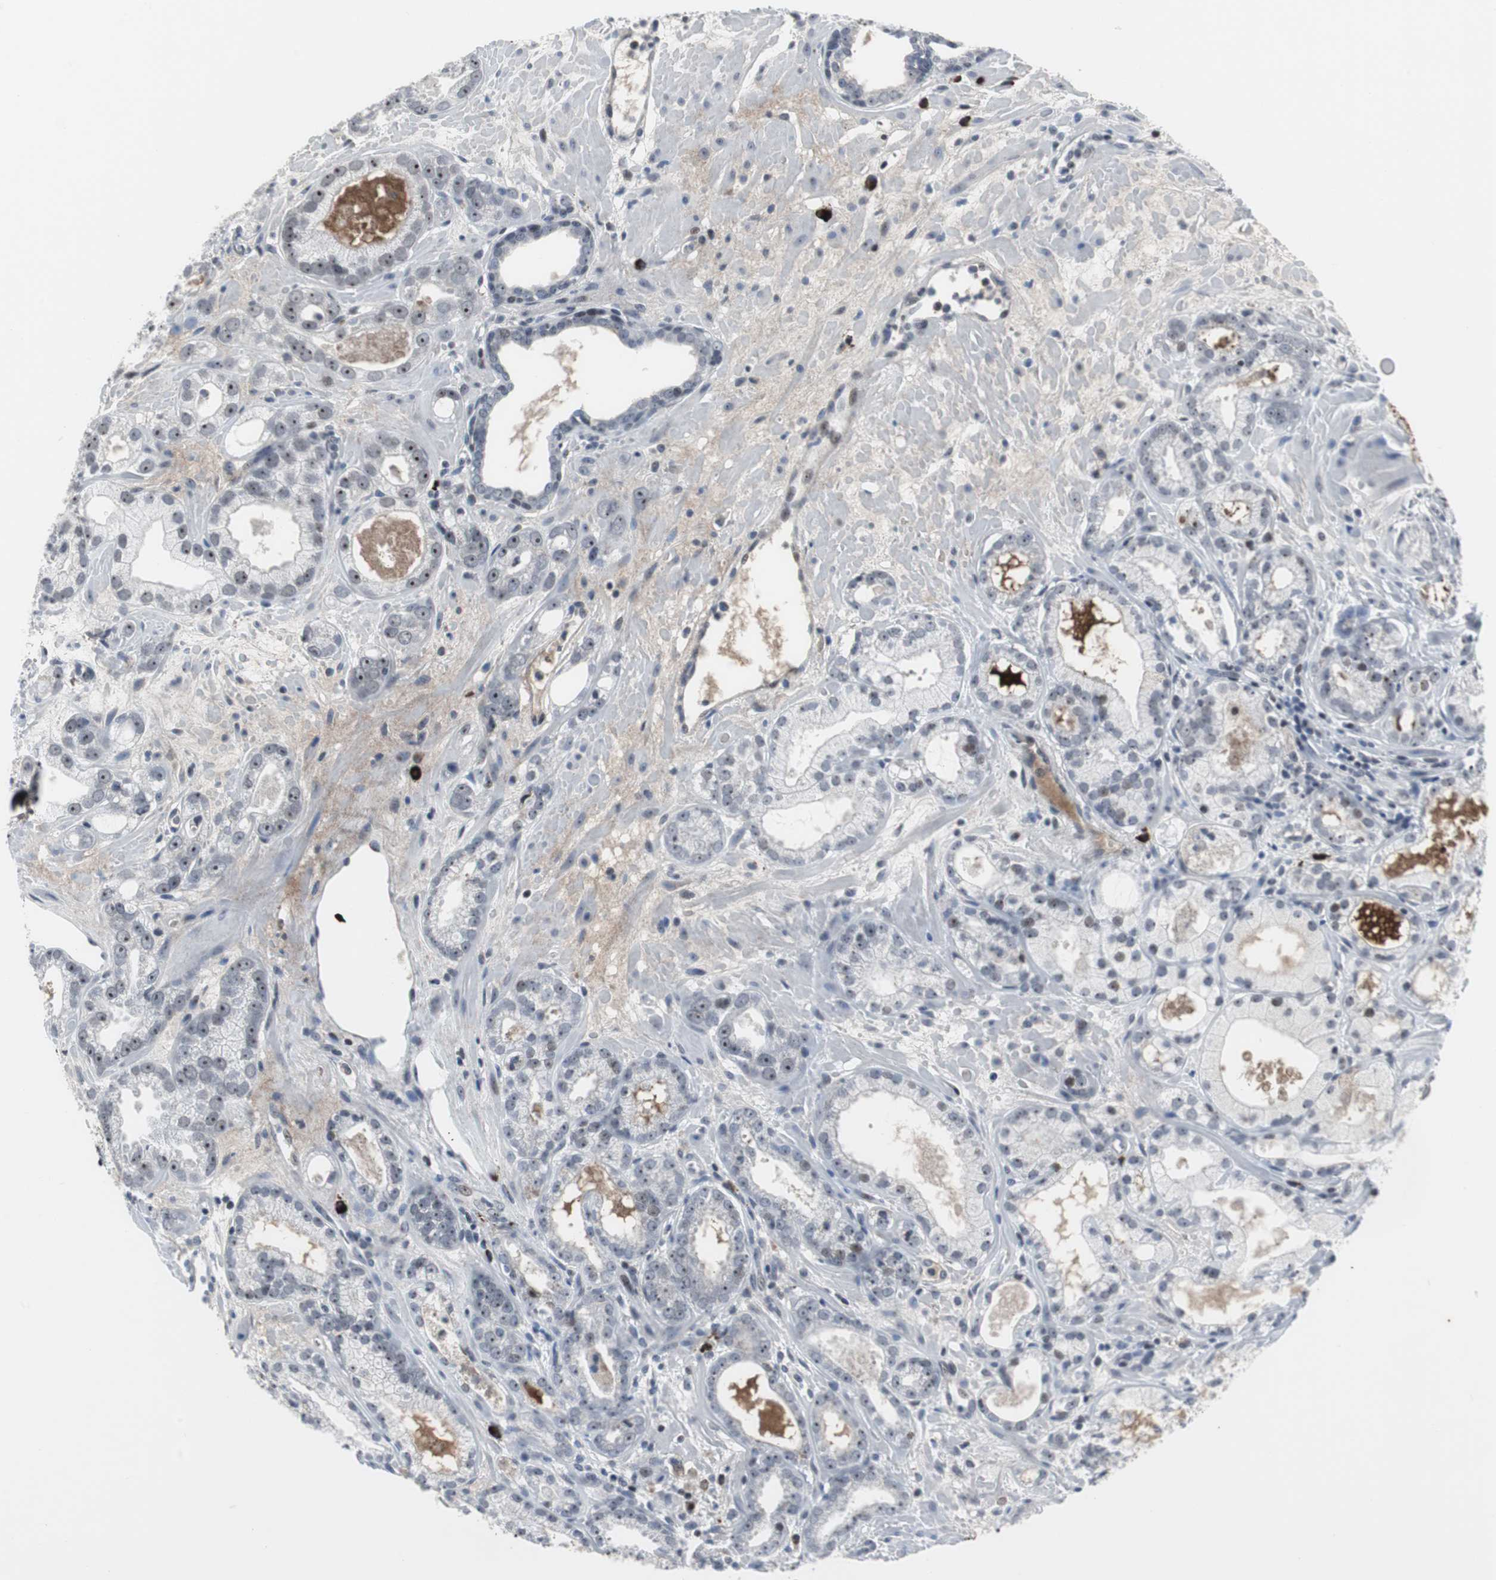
{"staining": {"intensity": "moderate", "quantity": "<25%", "location": "nuclear"}, "tissue": "prostate cancer", "cell_type": "Tumor cells", "image_type": "cancer", "snomed": [{"axis": "morphology", "description": "Adenocarcinoma, Low grade"}, {"axis": "topography", "description": "Prostate"}], "caption": "Prostate cancer stained with a protein marker displays moderate staining in tumor cells.", "gene": "DOK1", "patient": {"sex": "male", "age": 57}}